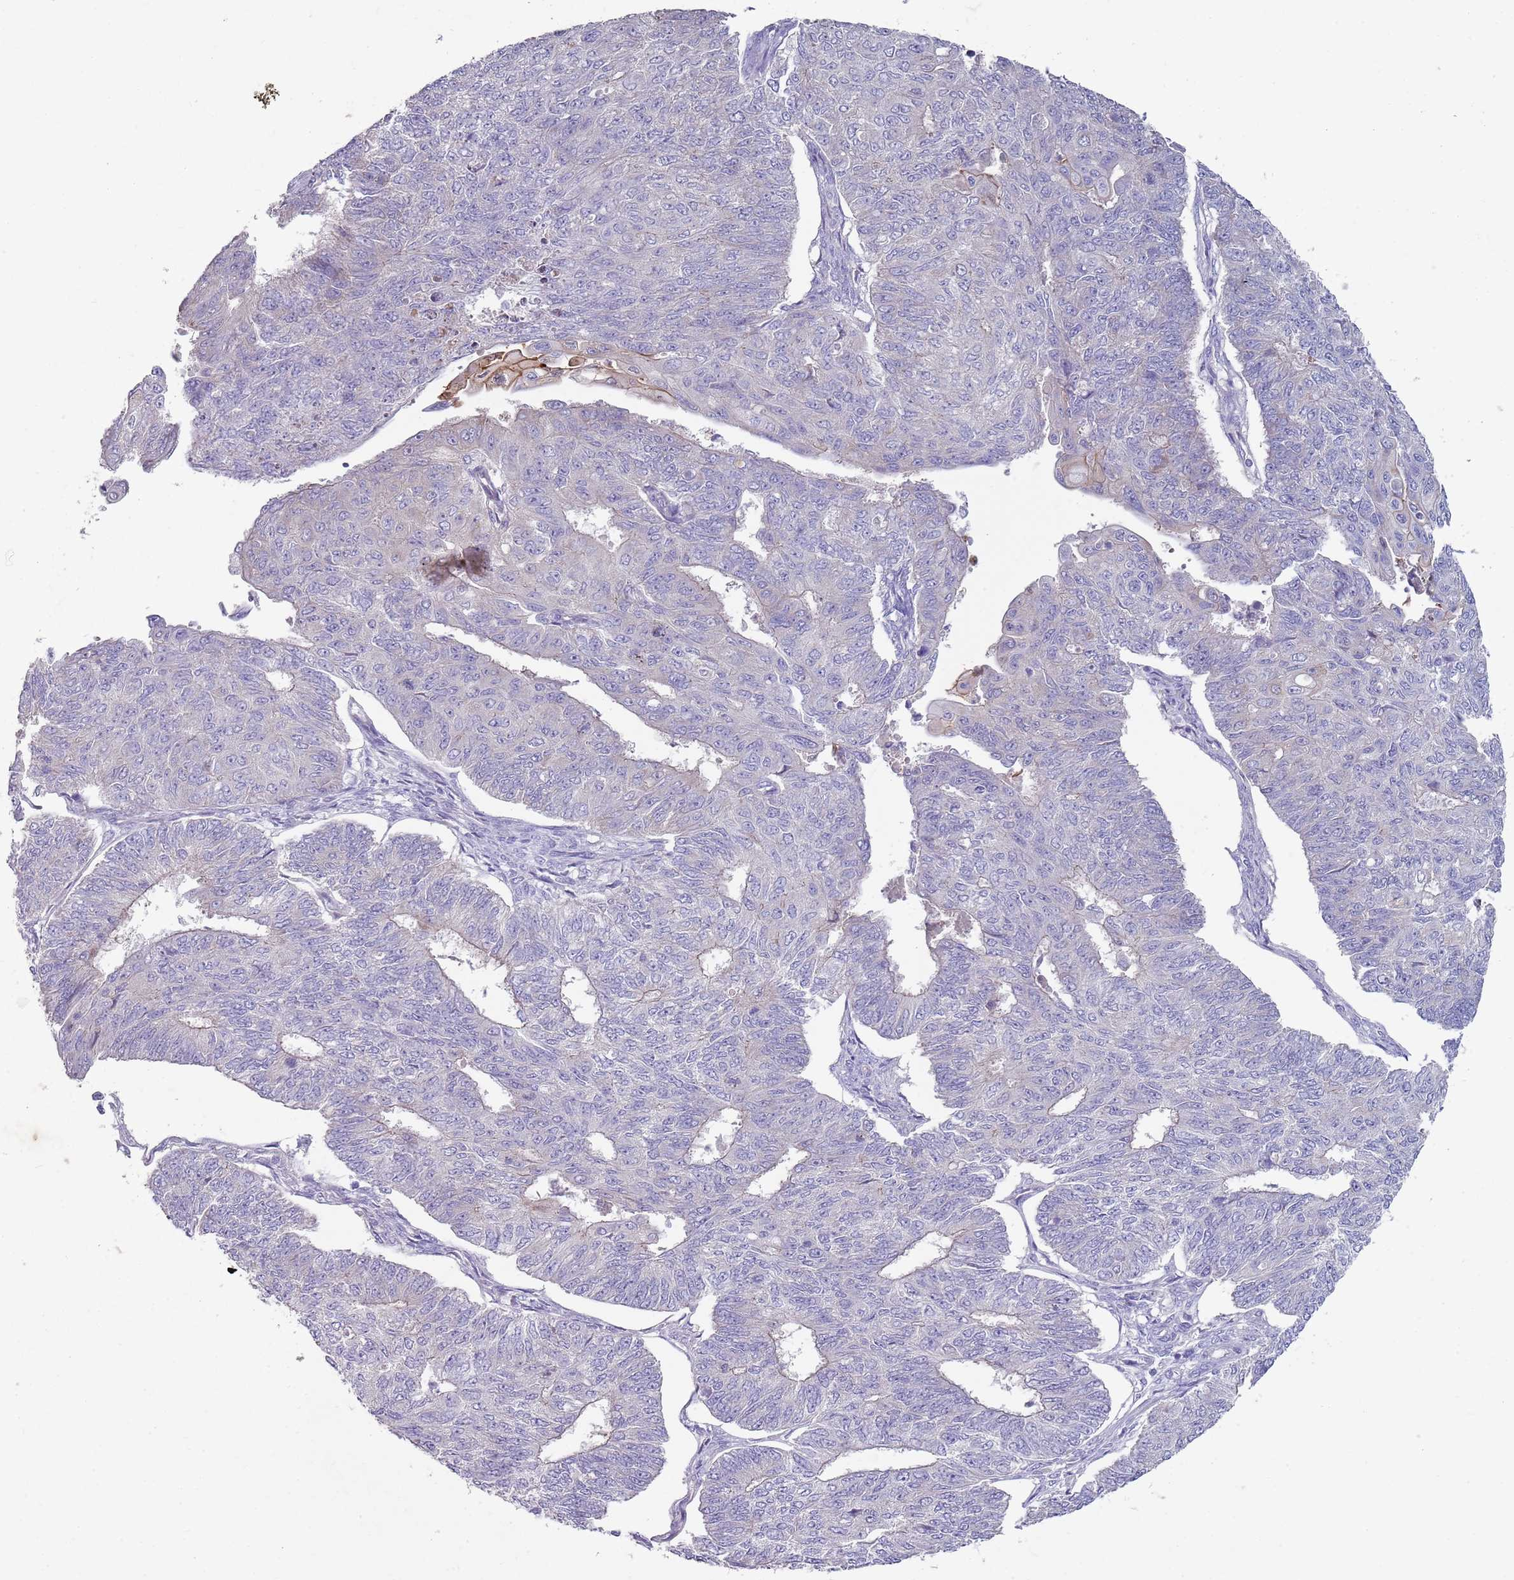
{"staining": {"intensity": "negative", "quantity": "none", "location": "none"}, "tissue": "endometrial cancer", "cell_type": "Tumor cells", "image_type": "cancer", "snomed": [{"axis": "morphology", "description": "Adenocarcinoma, NOS"}, {"axis": "topography", "description": "Endometrium"}], "caption": "An immunohistochemistry (IHC) histopathology image of endometrial cancer (adenocarcinoma) is shown. There is no staining in tumor cells of endometrial cancer (adenocarcinoma). The staining was performed using DAB (3,3'-diaminobenzidine) to visualize the protein expression in brown, while the nuclei were stained in blue with hematoxylin (Magnification: 20x).", "gene": "ZNF583", "patient": {"sex": "female", "age": 32}}